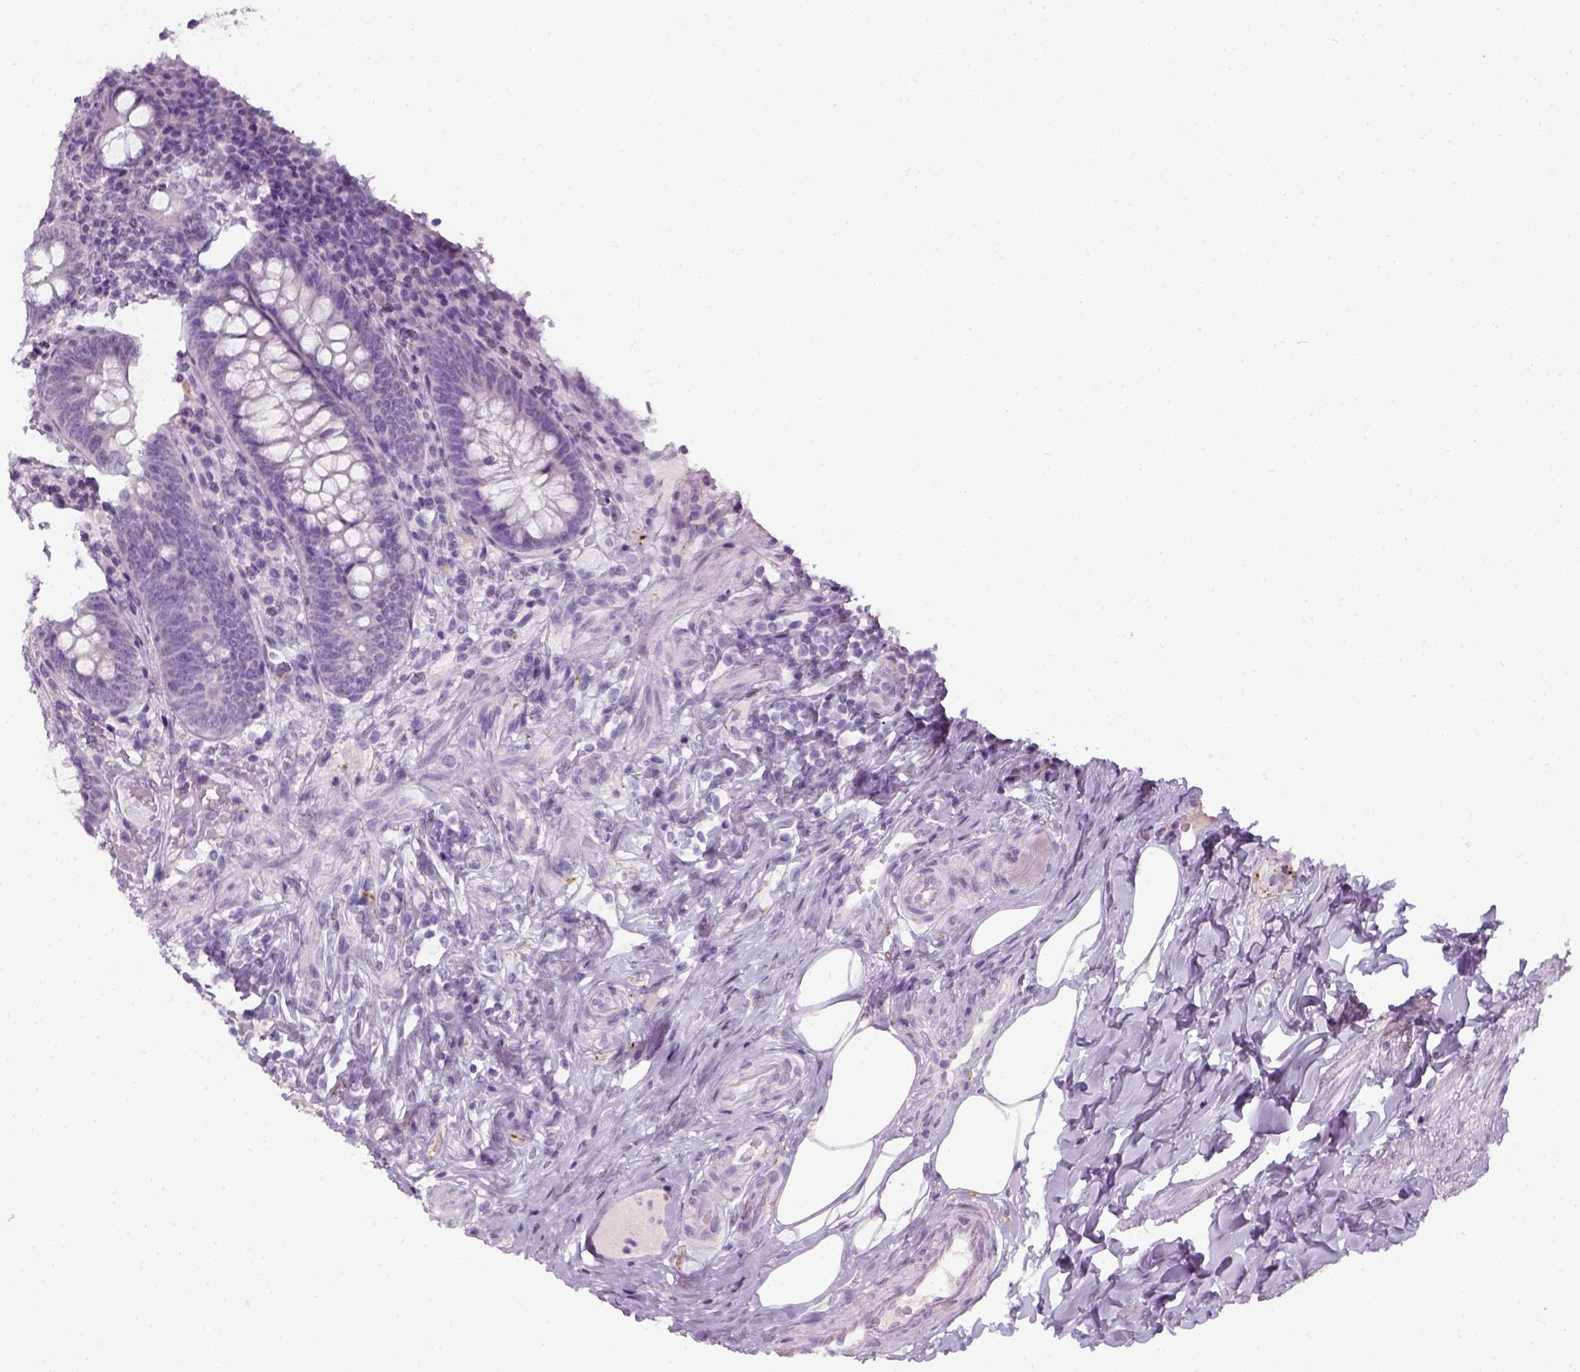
{"staining": {"intensity": "negative", "quantity": "none", "location": "none"}, "tissue": "appendix", "cell_type": "Glandular cells", "image_type": "normal", "snomed": [{"axis": "morphology", "description": "Normal tissue, NOS"}, {"axis": "topography", "description": "Appendix"}], "caption": "Appendix was stained to show a protein in brown. There is no significant expression in glandular cells. The staining is performed using DAB (3,3'-diaminobenzidine) brown chromogen with nuclei counter-stained in using hematoxylin.", "gene": "TH", "patient": {"sex": "male", "age": 47}}